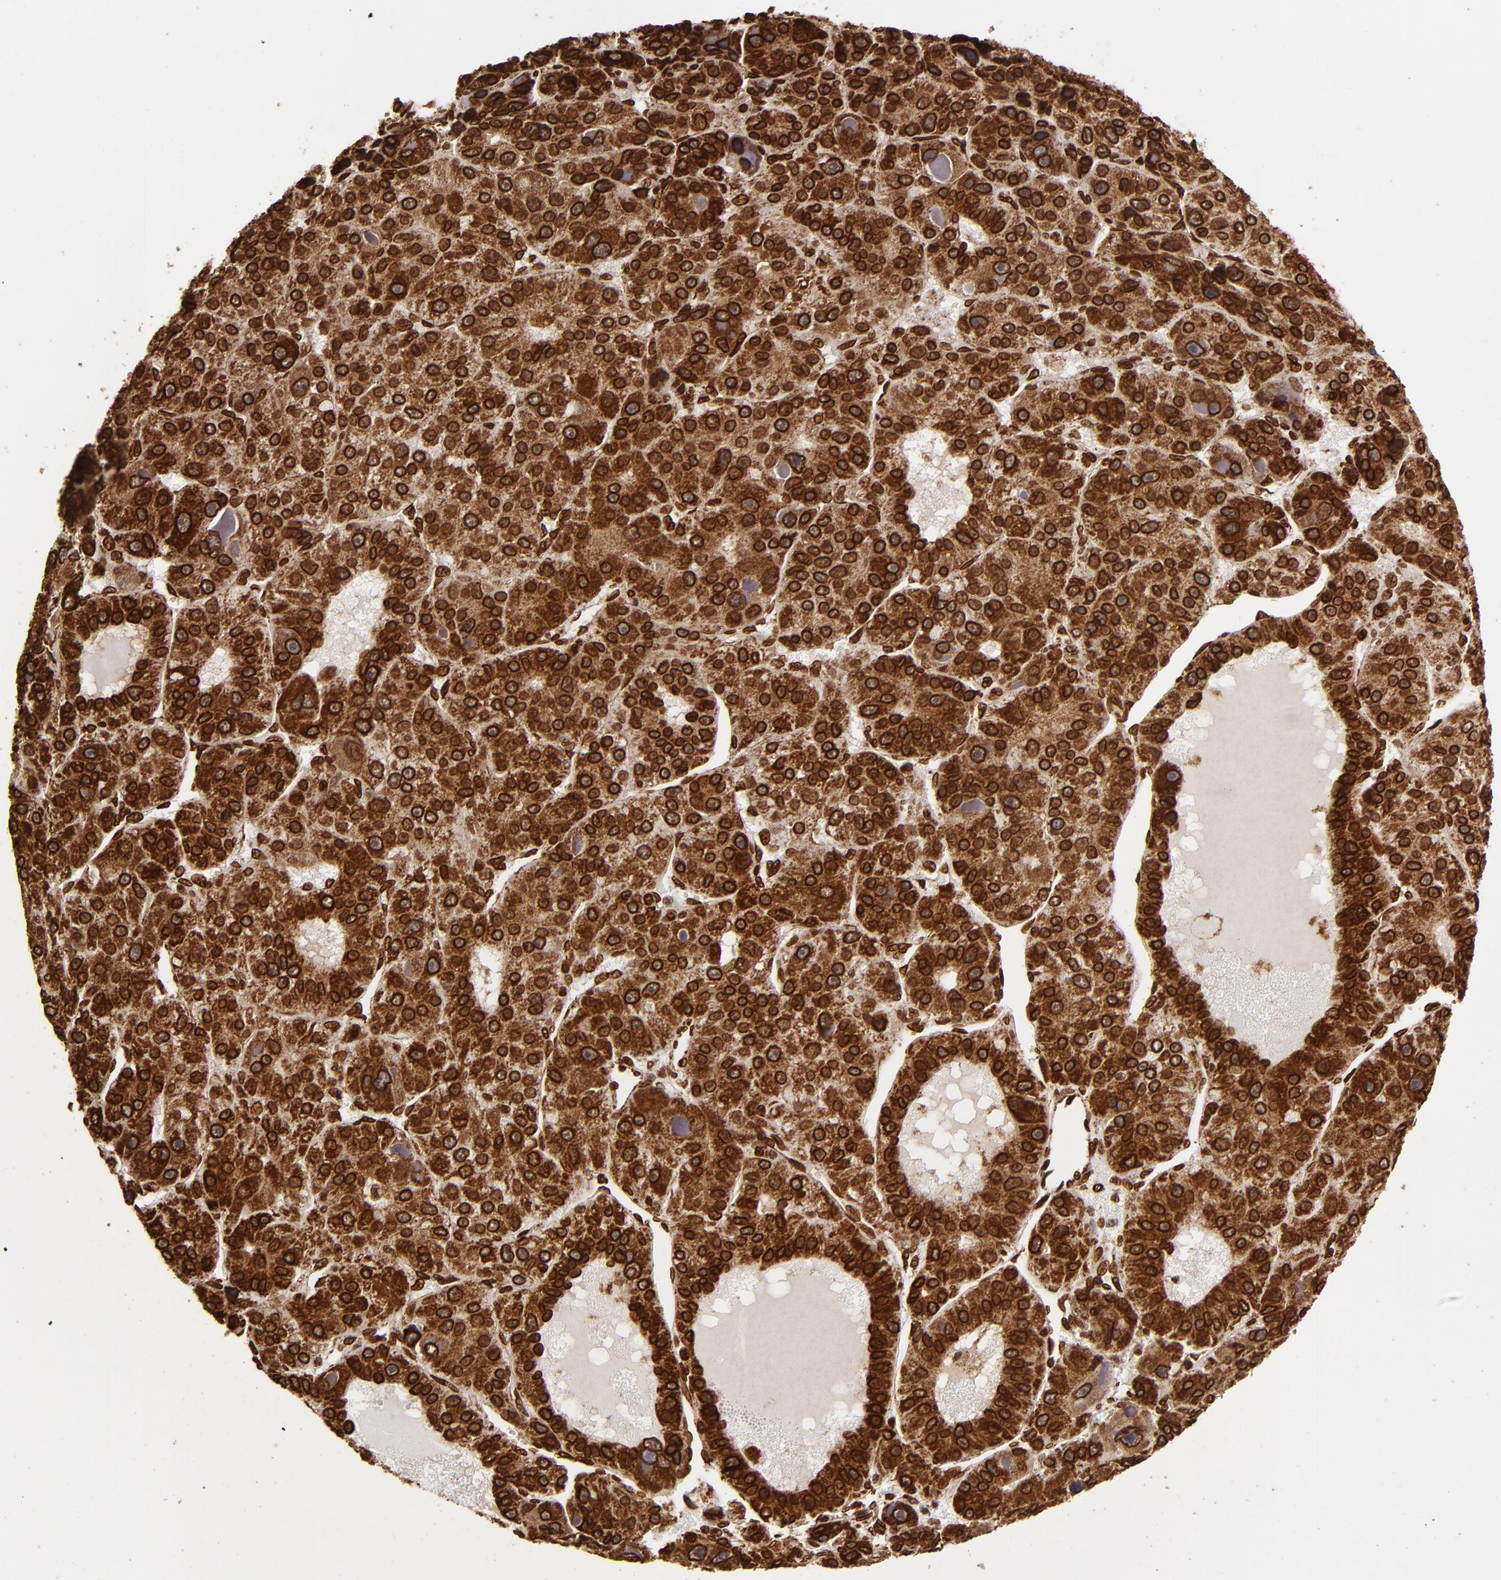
{"staining": {"intensity": "strong", "quantity": ">75%", "location": "cytoplasmic/membranous,nuclear"}, "tissue": "liver cancer", "cell_type": "Tumor cells", "image_type": "cancer", "snomed": [{"axis": "morphology", "description": "Carcinoma, Hepatocellular, NOS"}, {"axis": "topography", "description": "Liver"}], "caption": "The histopathology image reveals immunohistochemical staining of liver cancer (hepatocellular carcinoma). There is strong cytoplasmic/membranous and nuclear staining is seen in about >75% of tumor cells.", "gene": "CUL3", "patient": {"sex": "male", "age": 76}}